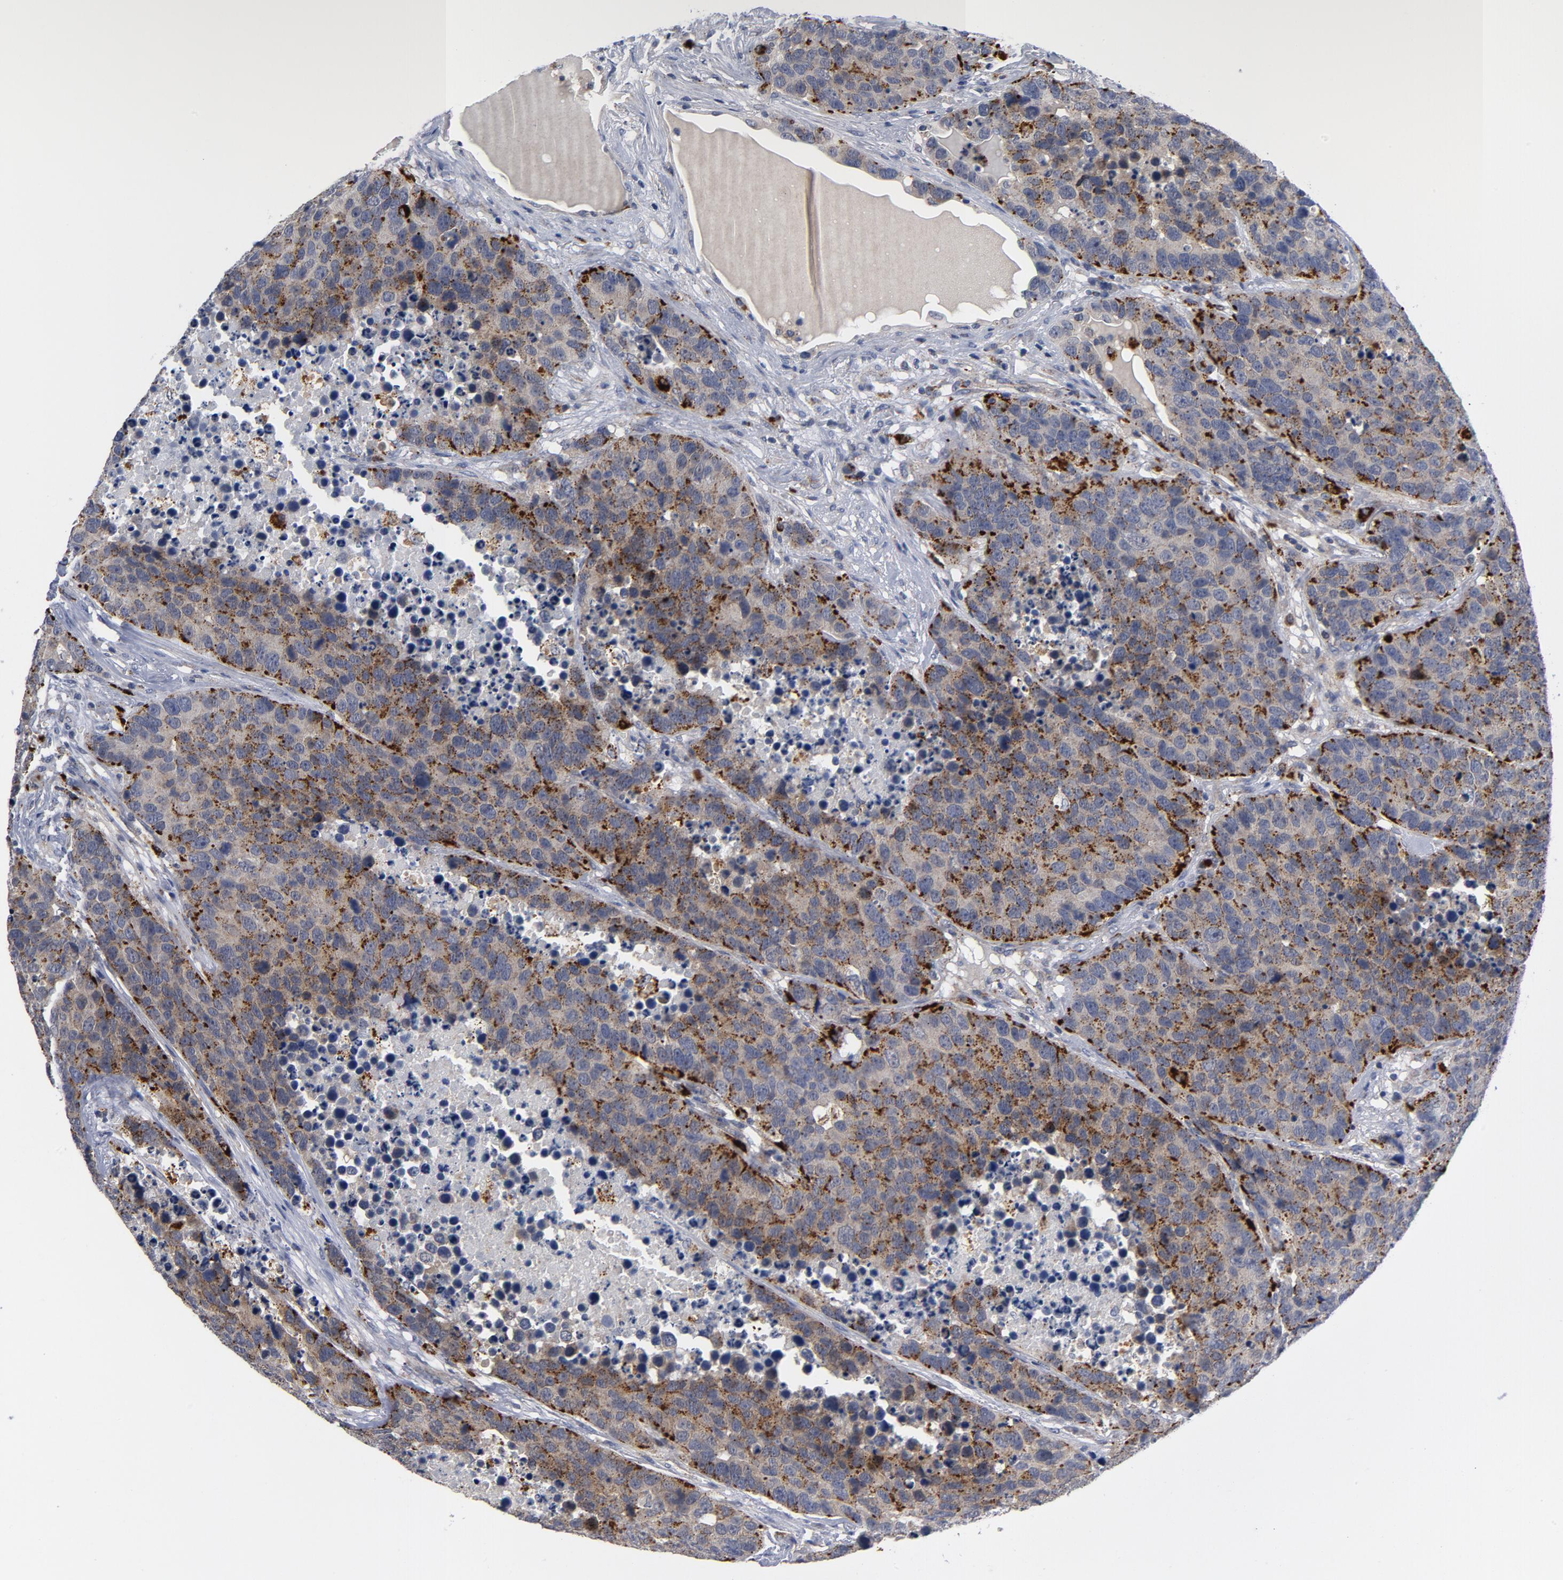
{"staining": {"intensity": "strong", "quantity": ">75%", "location": "cytoplasmic/membranous"}, "tissue": "carcinoid", "cell_type": "Tumor cells", "image_type": "cancer", "snomed": [{"axis": "morphology", "description": "Carcinoid, malignant, NOS"}, {"axis": "topography", "description": "Lung"}], "caption": "Carcinoid (malignant) tissue demonstrates strong cytoplasmic/membranous positivity in about >75% of tumor cells, visualized by immunohistochemistry.", "gene": "AKT2", "patient": {"sex": "male", "age": 60}}